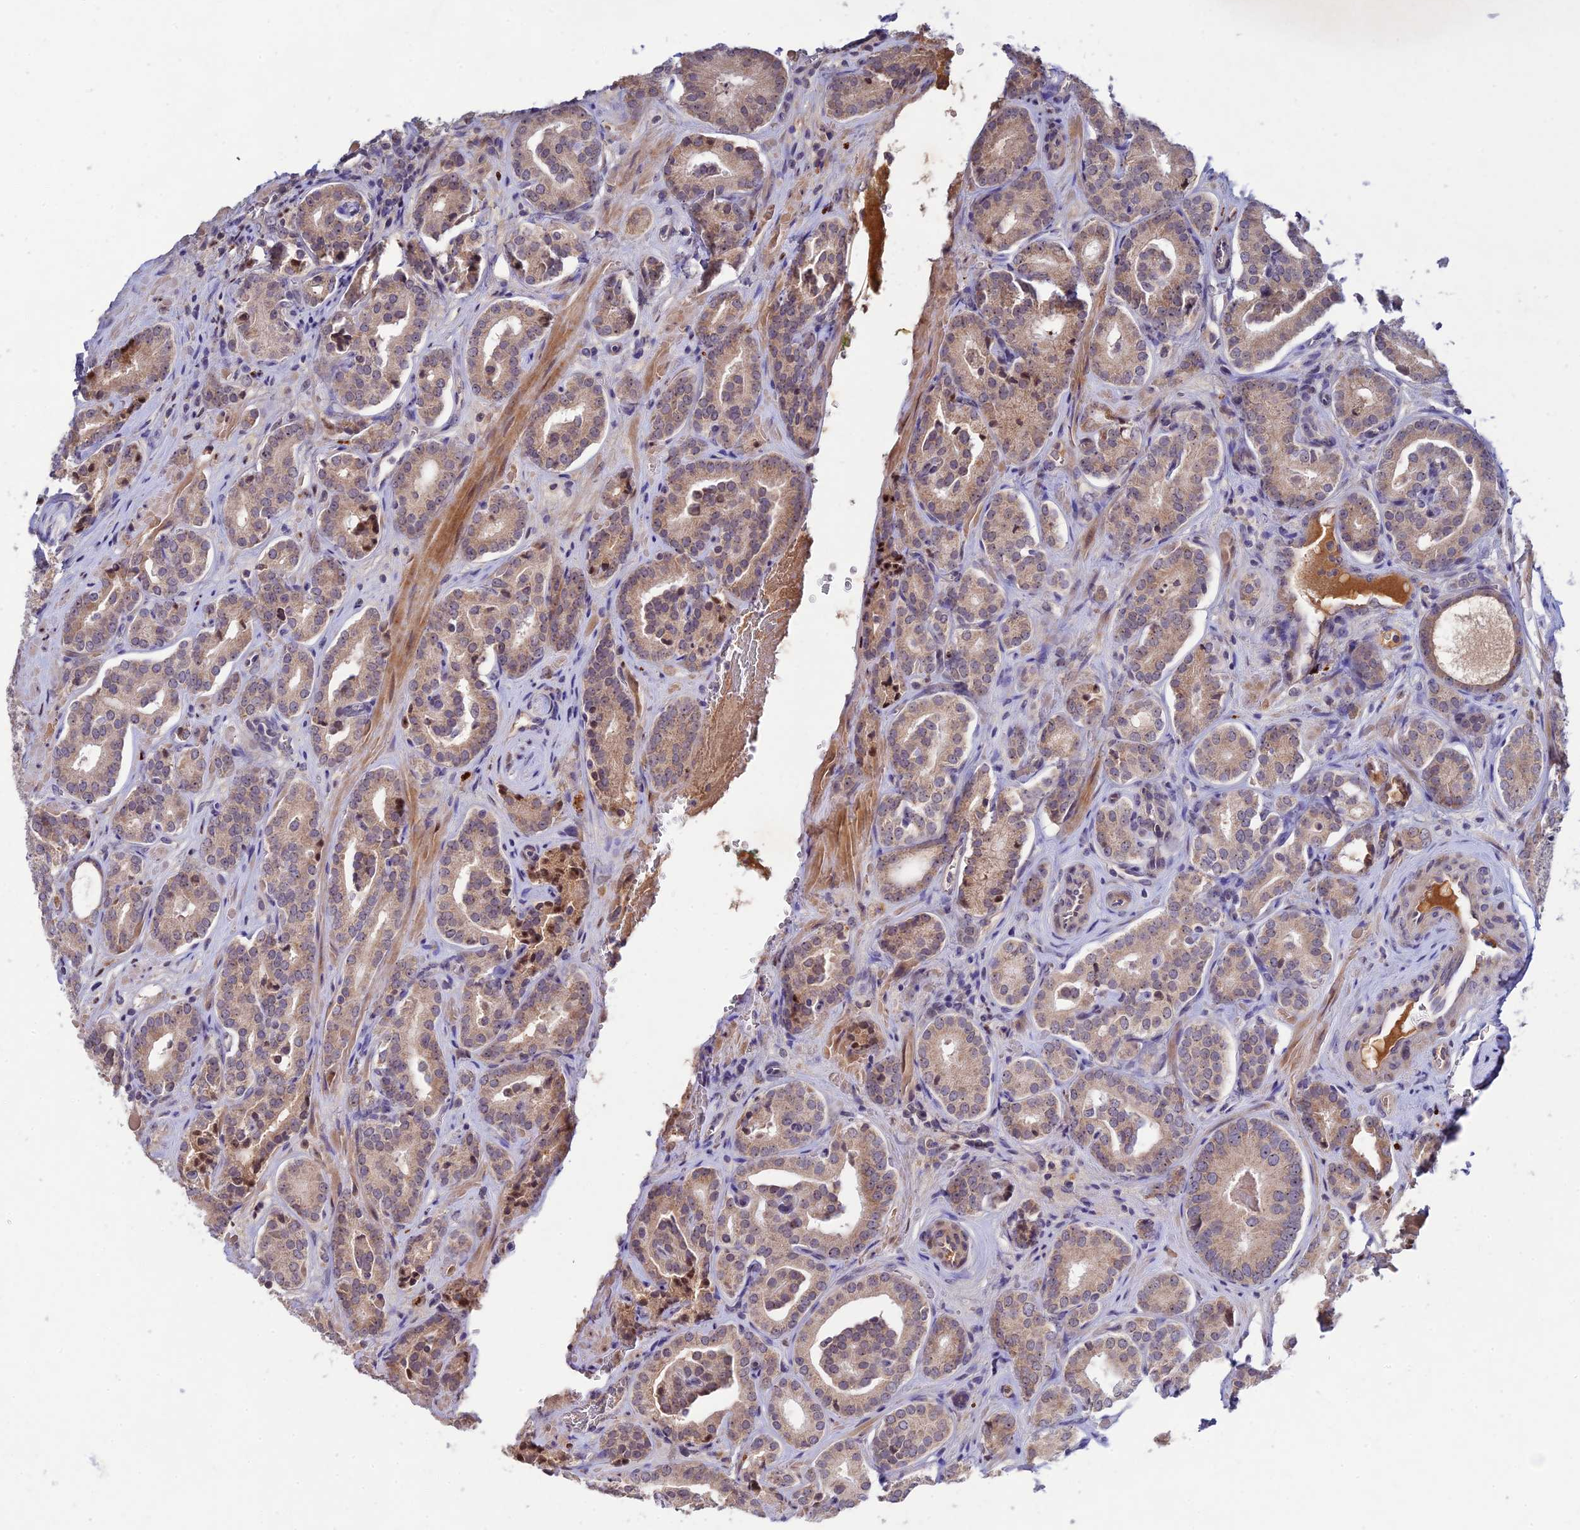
{"staining": {"intensity": "weak", "quantity": ">75%", "location": "cytoplasmic/membranous"}, "tissue": "prostate cancer", "cell_type": "Tumor cells", "image_type": "cancer", "snomed": [{"axis": "morphology", "description": "Adenocarcinoma, High grade"}, {"axis": "topography", "description": "Prostate"}], "caption": "Tumor cells reveal weak cytoplasmic/membranous positivity in about >75% of cells in high-grade adenocarcinoma (prostate).", "gene": "CHST5", "patient": {"sex": "male", "age": 66}}